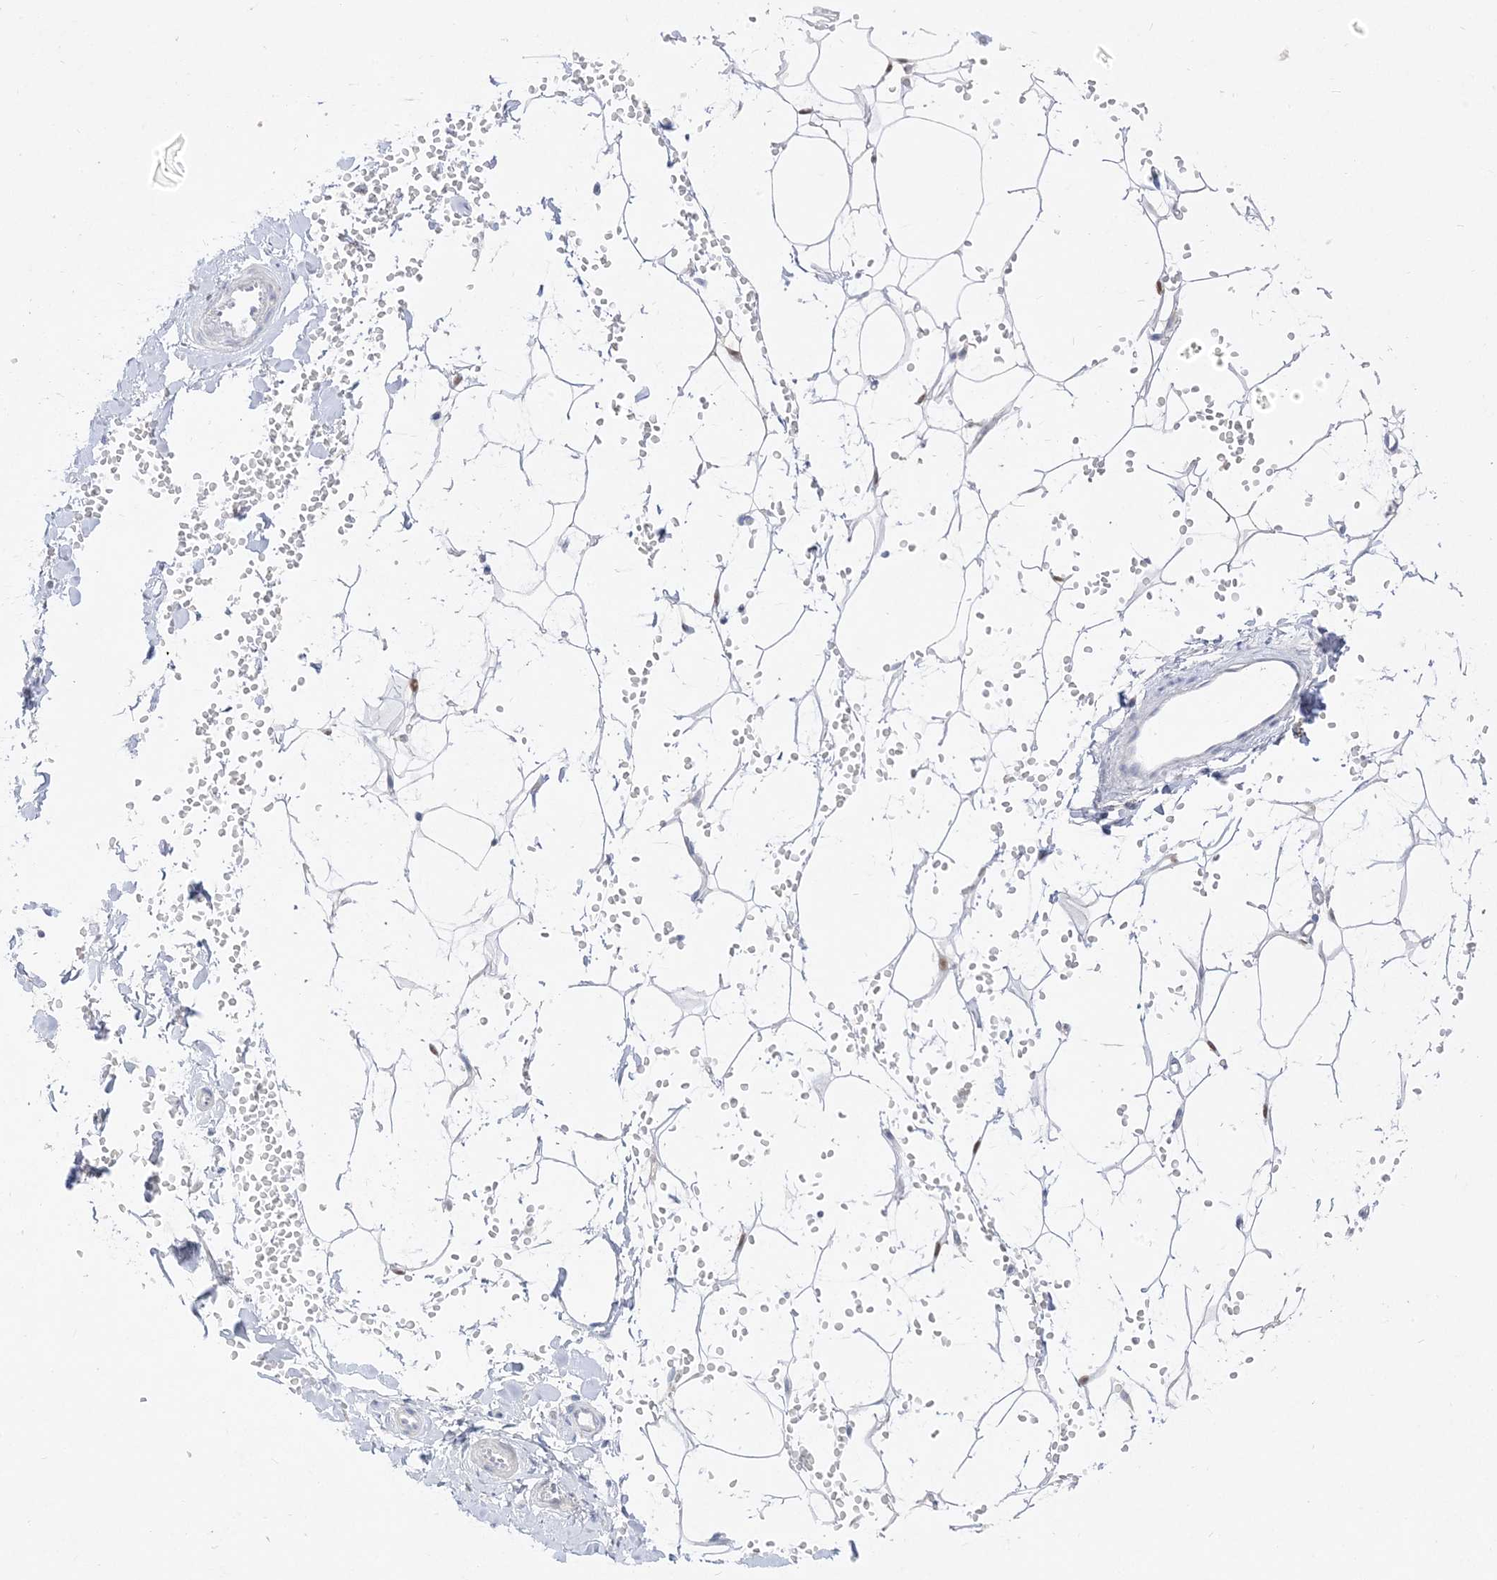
{"staining": {"intensity": "negative", "quantity": "none", "location": "none"}, "tissue": "adipose tissue", "cell_type": "Adipocytes", "image_type": "normal", "snomed": [{"axis": "morphology", "description": "Normal tissue, NOS"}, {"axis": "topography", "description": "Breast"}], "caption": "Adipocytes show no significant staining in benign adipose tissue.", "gene": "LOXL3", "patient": {"sex": "female", "age": 23}}